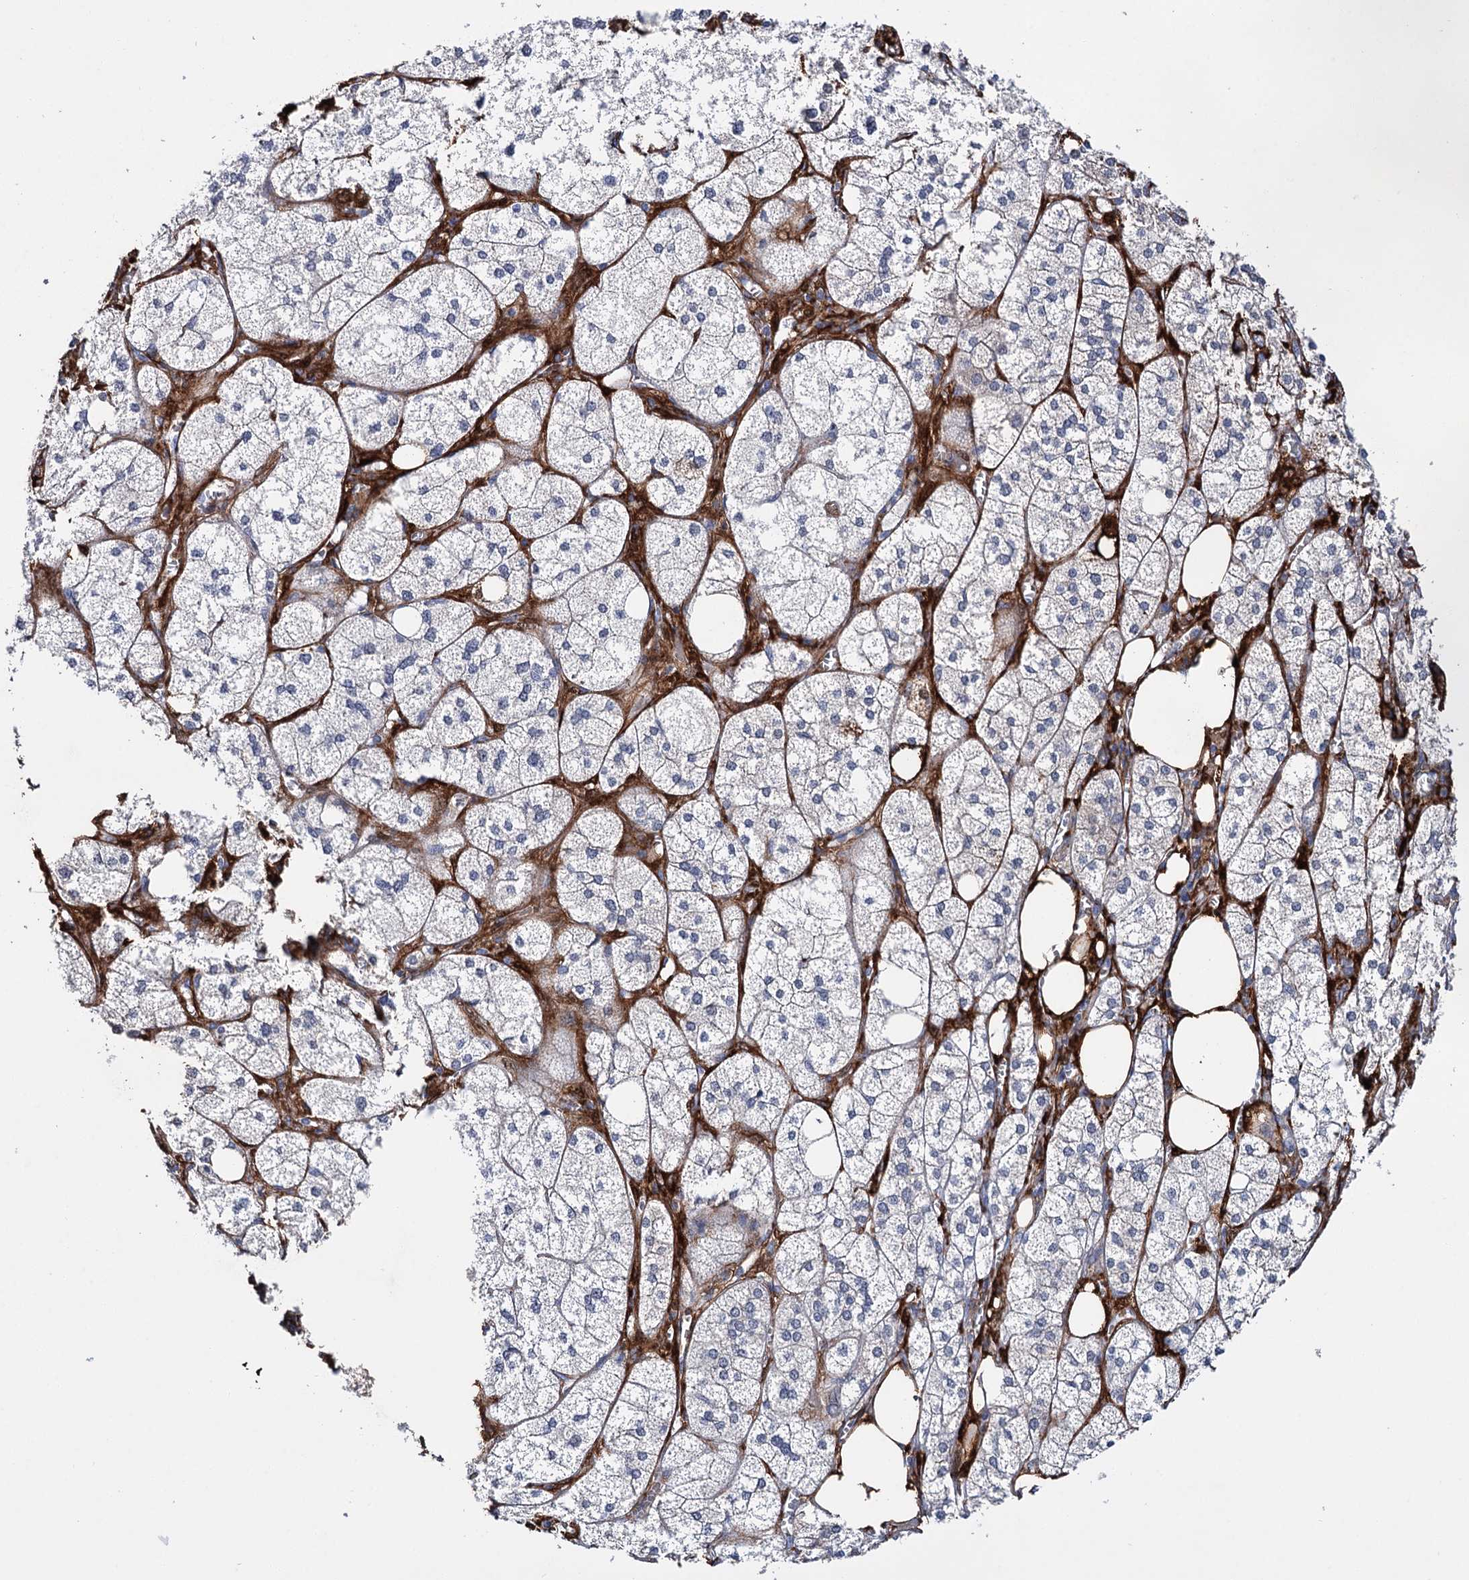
{"staining": {"intensity": "weak", "quantity": "<25%", "location": "cytoplasmic/membranous"}, "tissue": "adrenal gland", "cell_type": "Glandular cells", "image_type": "normal", "snomed": [{"axis": "morphology", "description": "Normal tissue, NOS"}, {"axis": "topography", "description": "Adrenal gland"}], "caption": "An immunohistochemistry (IHC) photomicrograph of normal adrenal gland is shown. There is no staining in glandular cells of adrenal gland.", "gene": "LYZL4", "patient": {"sex": "female", "age": 61}}